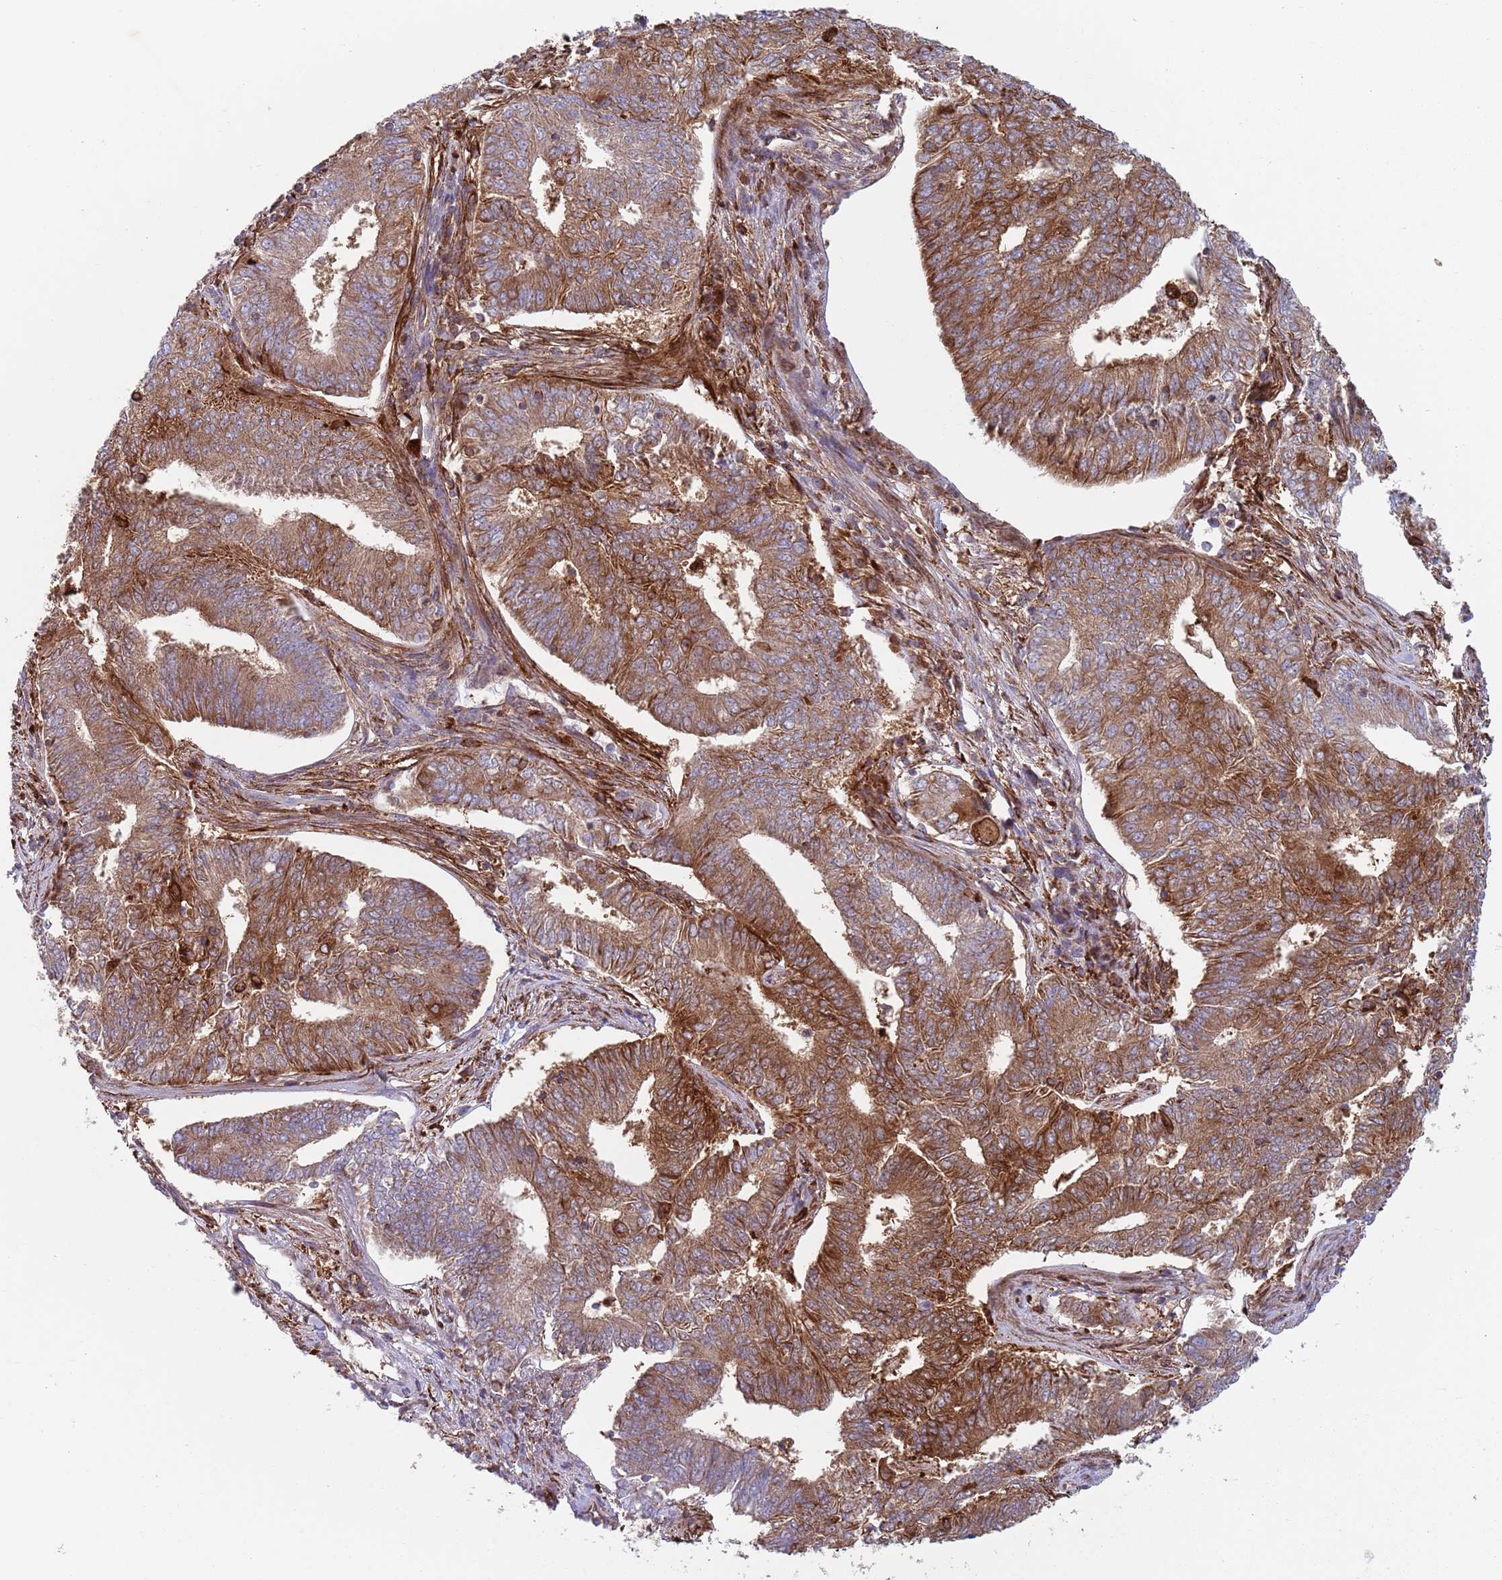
{"staining": {"intensity": "moderate", "quantity": ">75%", "location": "cytoplasmic/membranous"}, "tissue": "endometrial cancer", "cell_type": "Tumor cells", "image_type": "cancer", "snomed": [{"axis": "morphology", "description": "Adenocarcinoma, NOS"}, {"axis": "topography", "description": "Endometrium"}], "caption": "Tumor cells demonstrate moderate cytoplasmic/membranous expression in about >75% of cells in endometrial cancer.", "gene": "ZMYM5", "patient": {"sex": "female", "age": 62}}